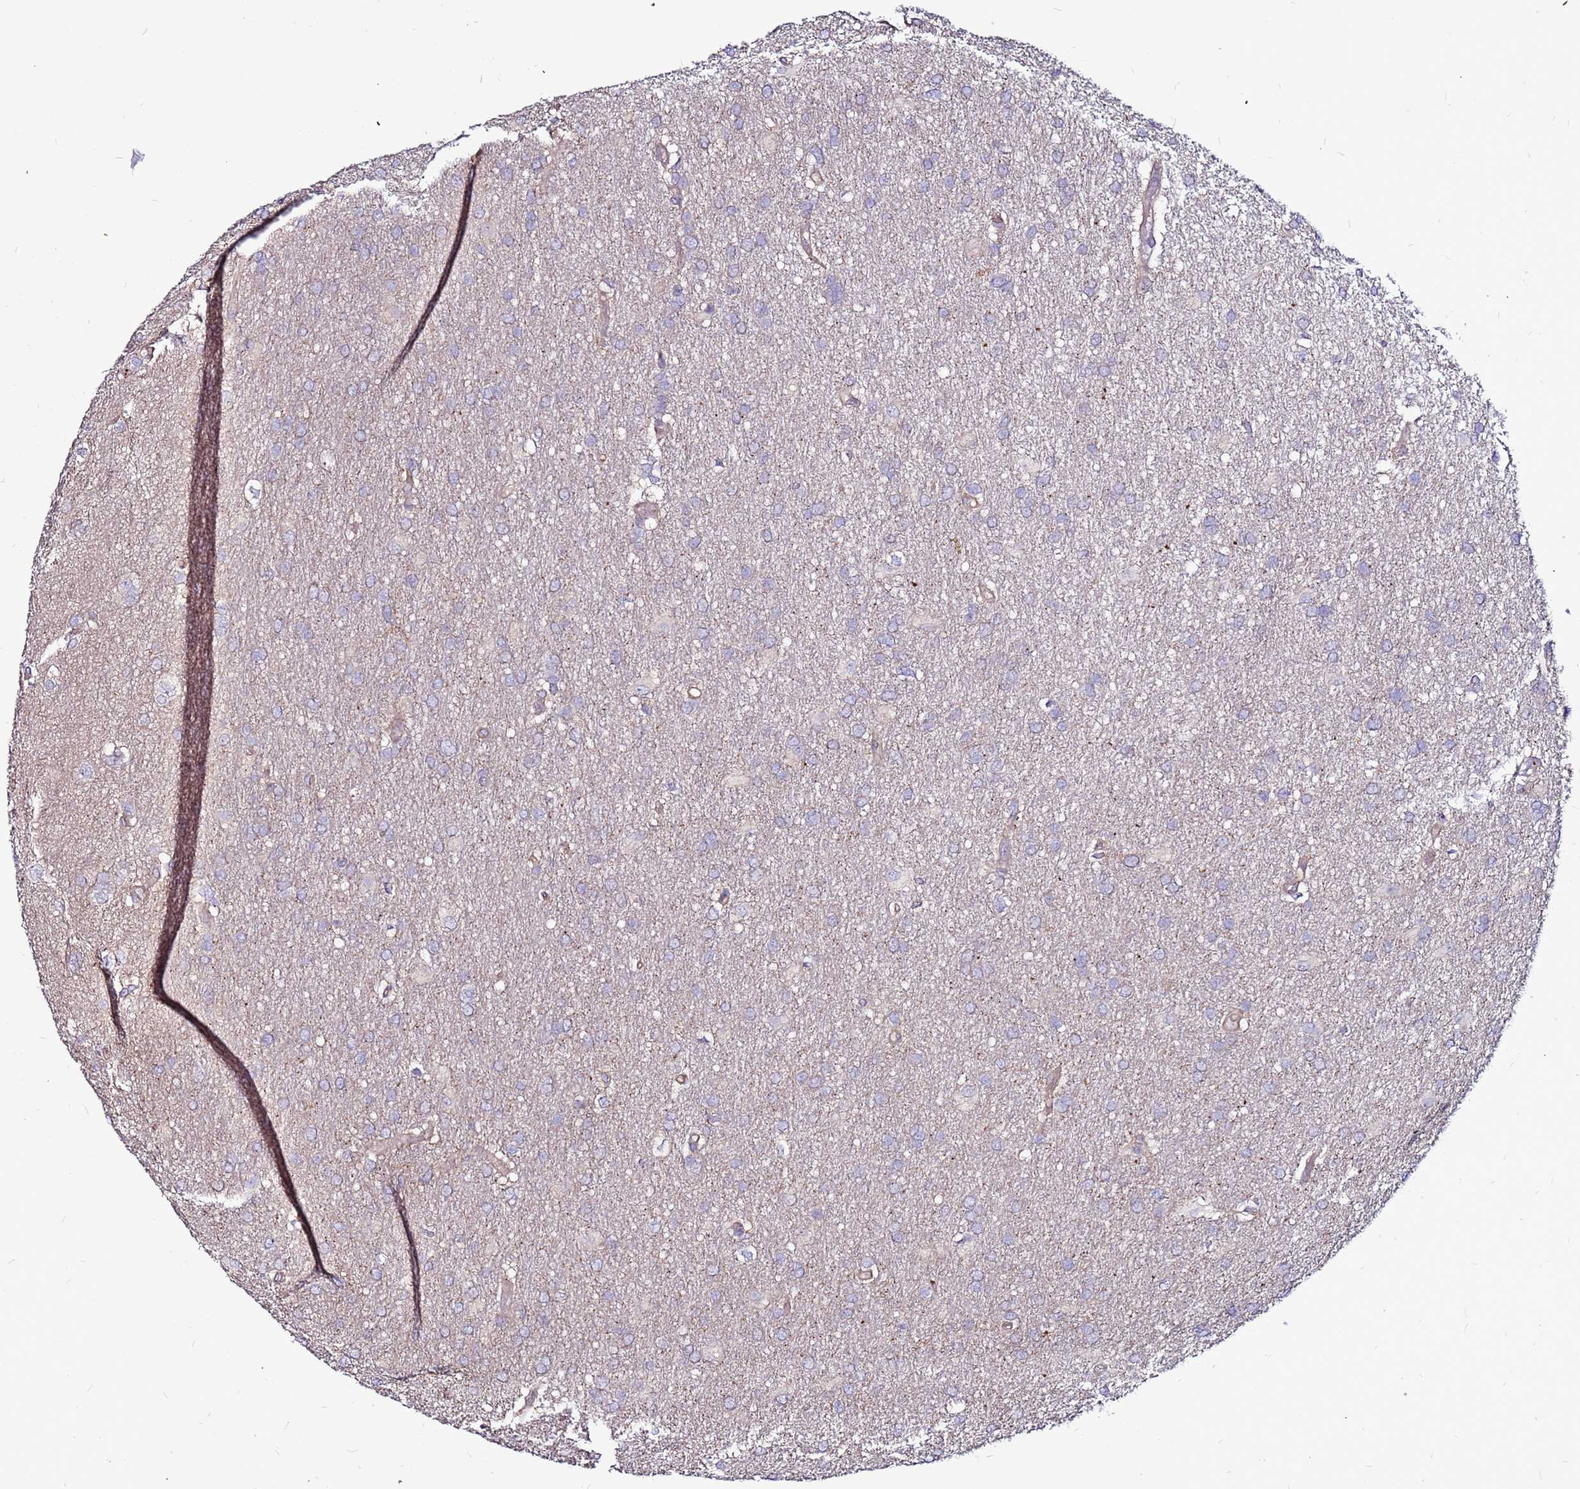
{"staining": {"intensity": "negative", "quantity": "none", "location": "none"}, "tissue": "glioma", "cell_type": "Tumor cells", "image_type": "cancer", "snomed": [{"axis": "morphology", "description": "Glioma, malignant, High grade"}, {"axis": "topography", "description": "Brain"}], "caption": "Immunohistochemical staining of human malignant high-grade glioma exhibits no significant positivity in tumor cells.", "gene": "NRN1L", "patient": {"sex": "male", "age": 77}}